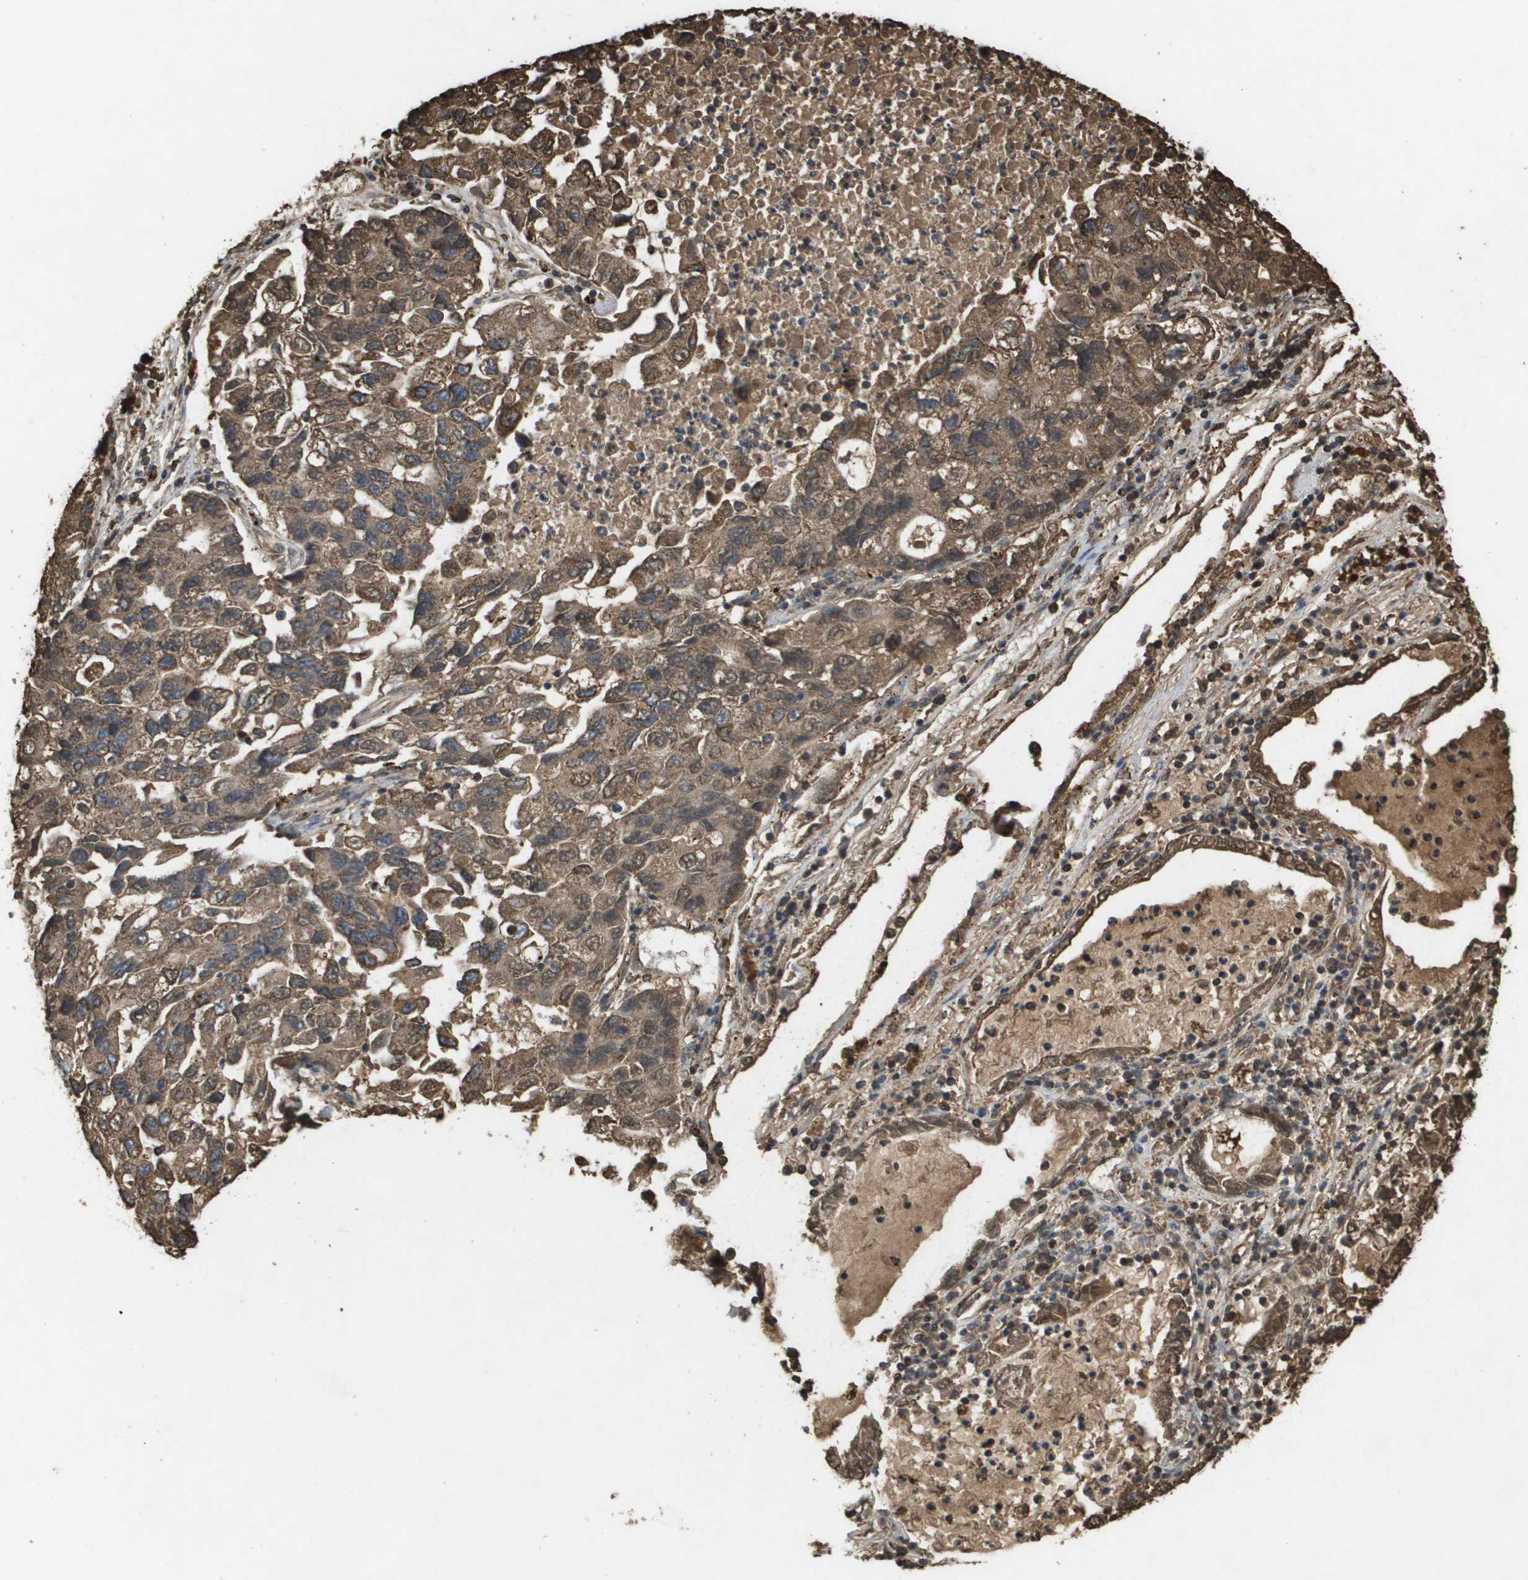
{"staining": {"intensity": "moderate", "quantity": ">75%", "location": "cytoplasmic/membranous"}, "tissue": "lung cancer", "cell_type": "Tumor cells", "image_type": "cancer", "snomed": [{"axis": "morphology", "description": "Adenocarcinoma, NOS"}, {"axis": "topography", "description": "Lung"}], "caption": "Immunohistochemical staining of human lung adenocarcinoma displays medium levels of moderate cytoplasmic/membranous protein staining in approximately >75% of tumor cells.", "gene": "HSPE1", "patient": {"sex": "female", "age": 51}}